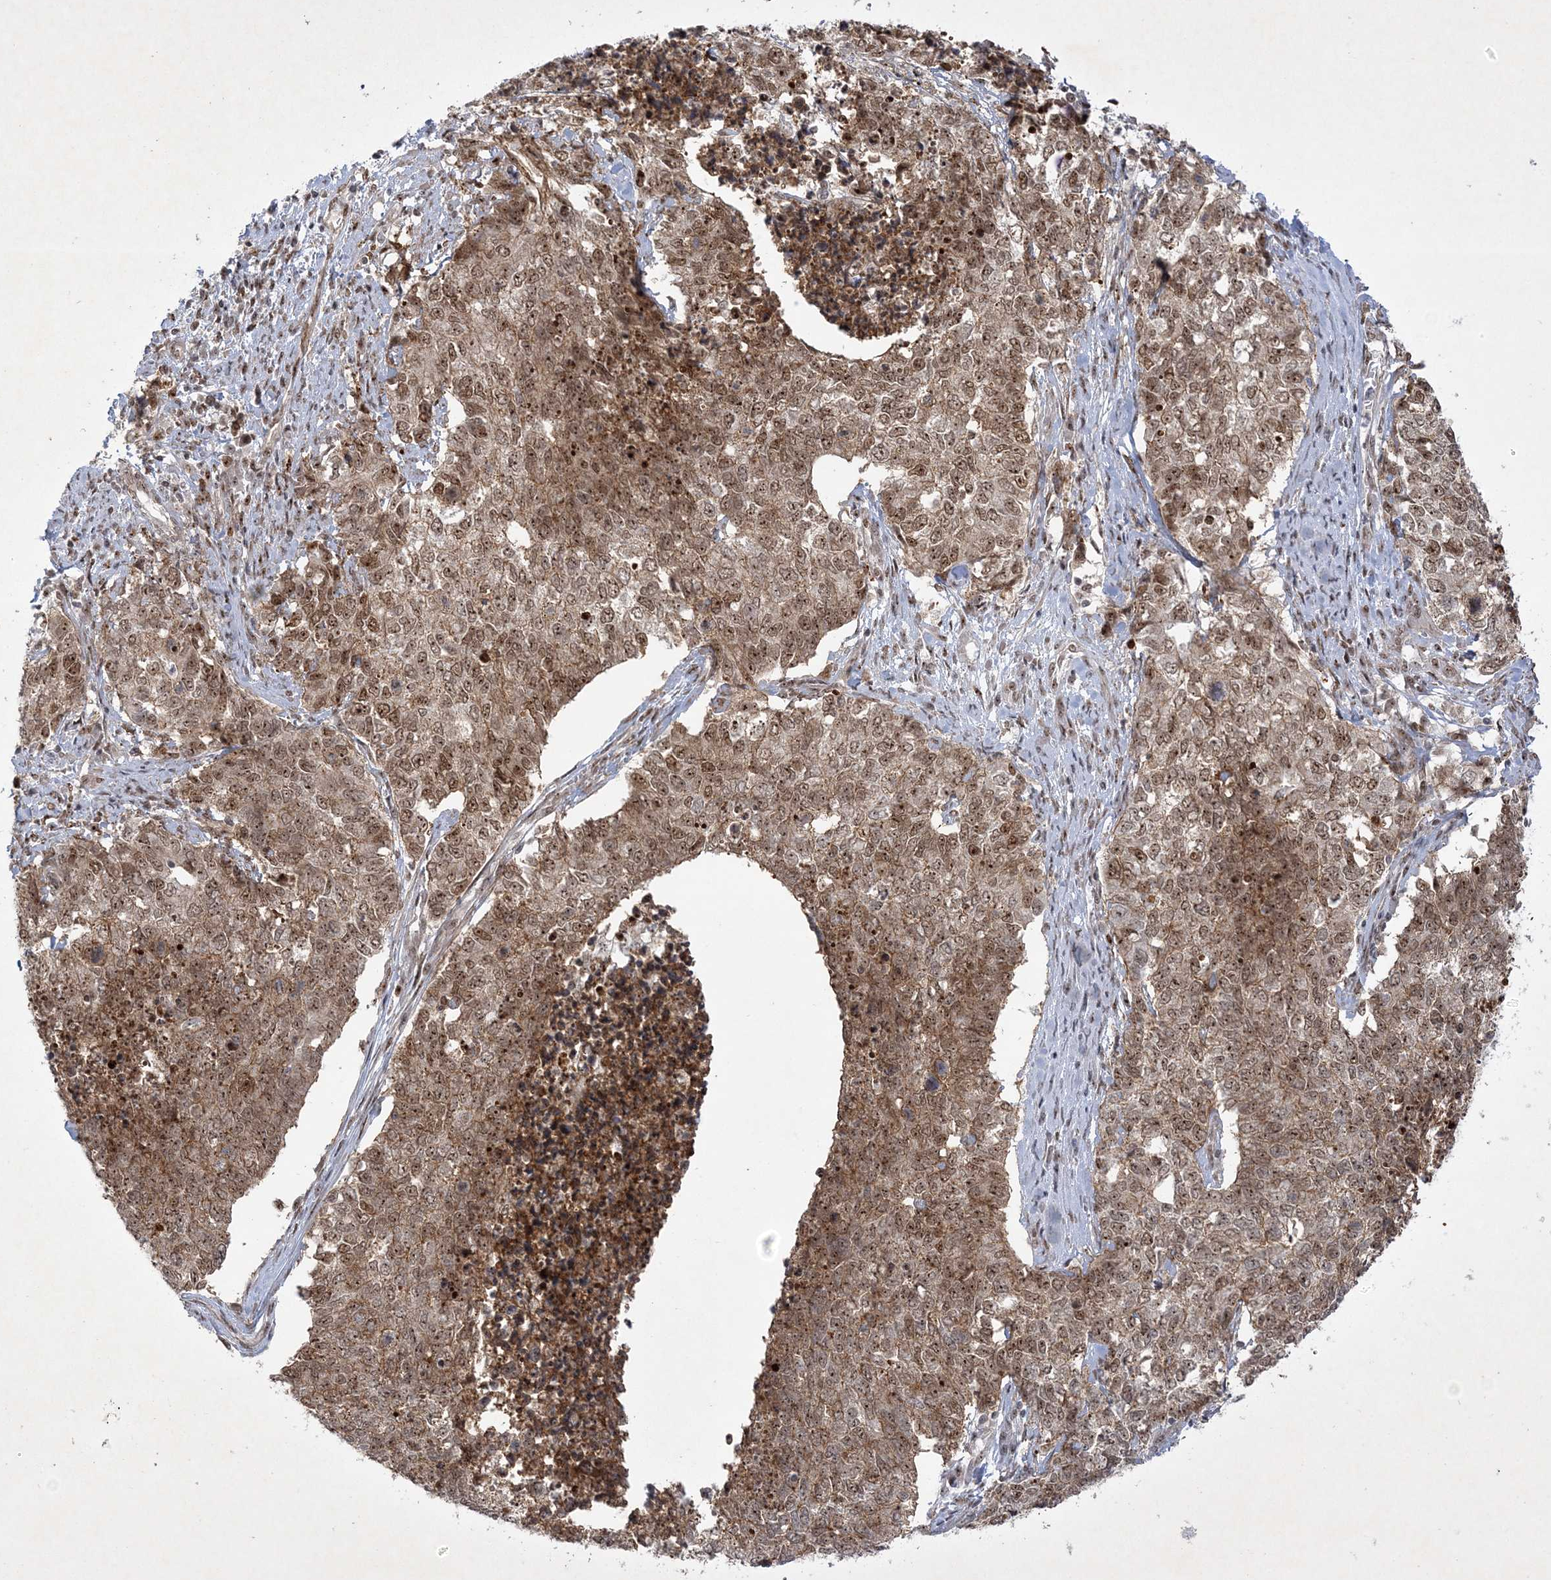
{"staining": {"intensity": "moderate", "quantity": ">75%", "location": "cytoplasmic/membranous,nuclear"}, "tissue": "cervical cancer", "cell_type": "Tumor cells", "image_type": "cancer", "snomed": [{"axis": "morphology", "description": "Squamous cell carcinoma, NOS"}, {"axis": "topography", "description": "Cervix"}], "caption": "An image of squamous cell carcinoma (cervical) stained for a protein shows moderate cytoplasmic/membranous and nuclear brown staining in tumor cells.", "gene": "NPM3", "patient": {"sex": "female", "age": 63}}